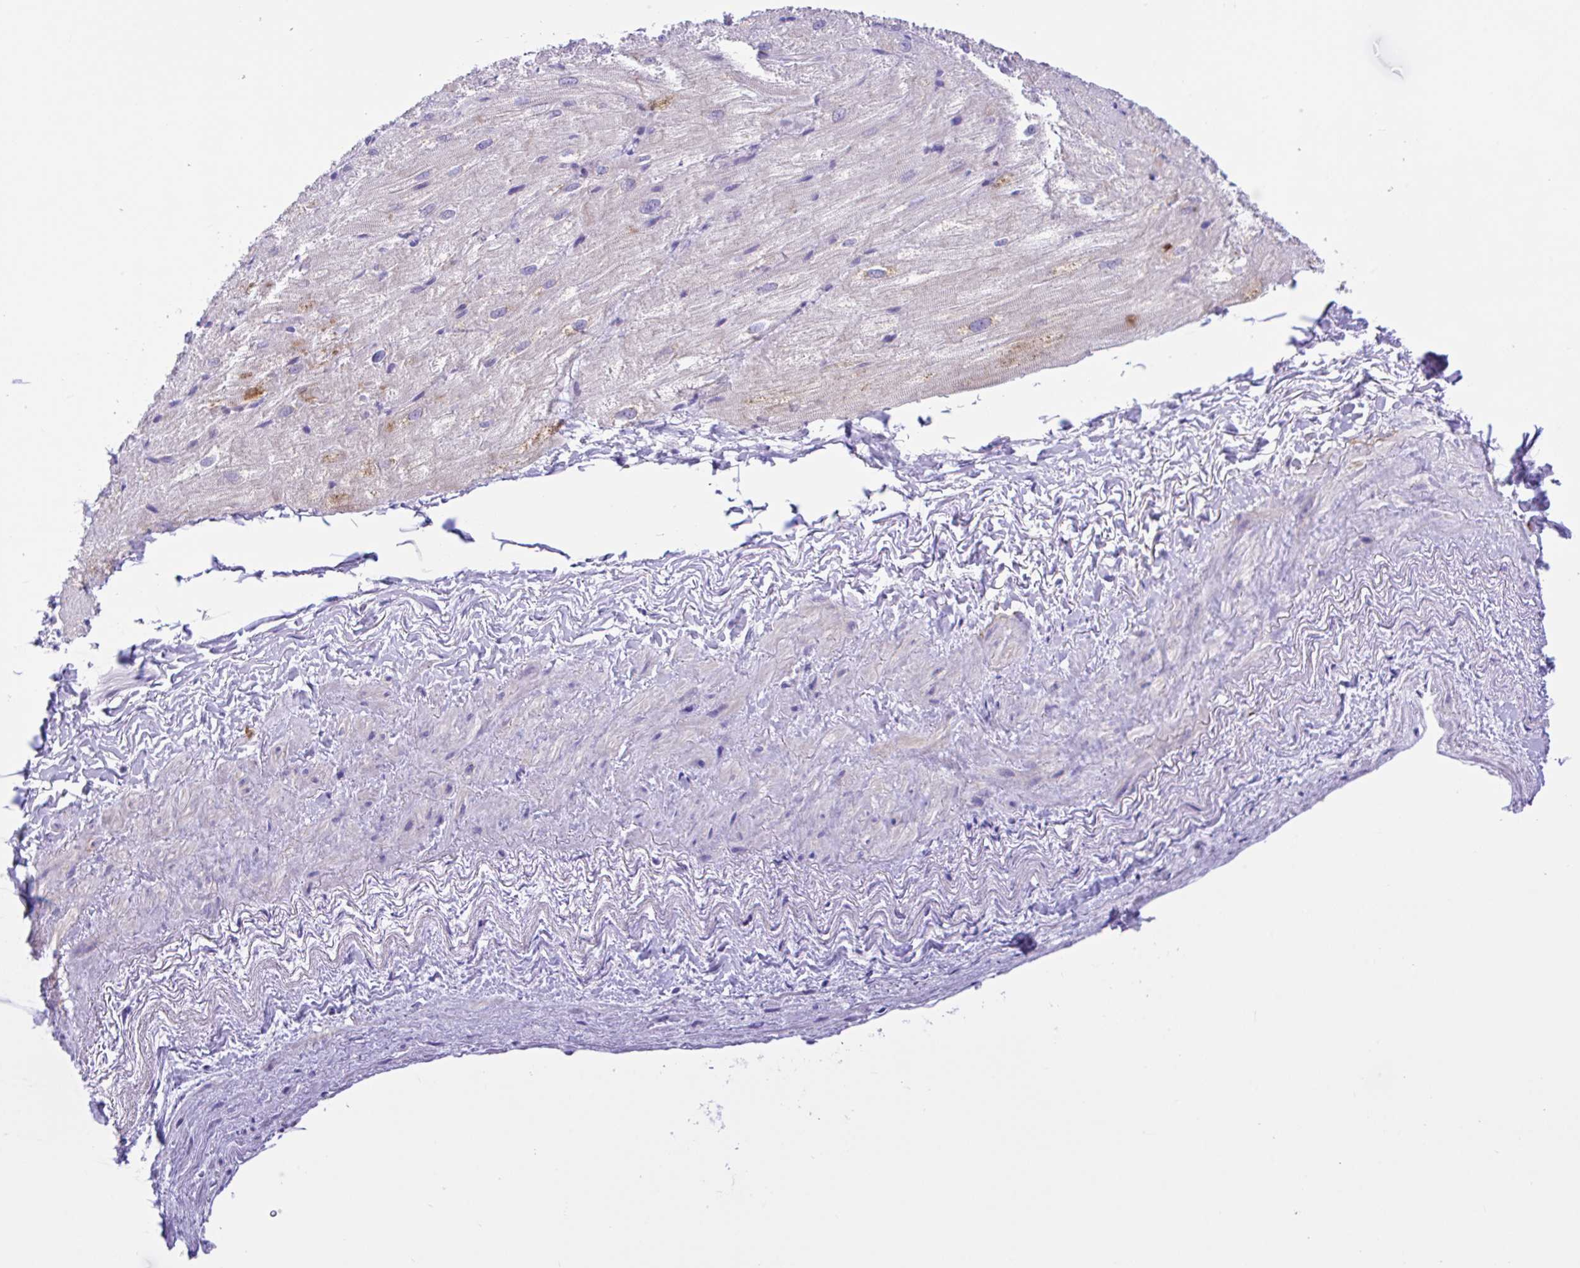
{"staining": {"intensity": "negative", "quantity": "none", "location": "none"}, "tissue": "heart muscle", "cell_type": "Cardiomyocytes", "image_type": "normal", "snomed": [{"axis": "morphology", "description": "Normal tissue, NOS"}, {"axis": "topography", "description": "Heart"}], "caption": "Unremarkable heart muscle was stained to show a protein in brown. There is no significant staining in cardiomyocytes. (Brightfield microscopy of DAB IHC at high magnification).", "gene": "ANO4", "patient": {"sex": "male", "age": 62}}